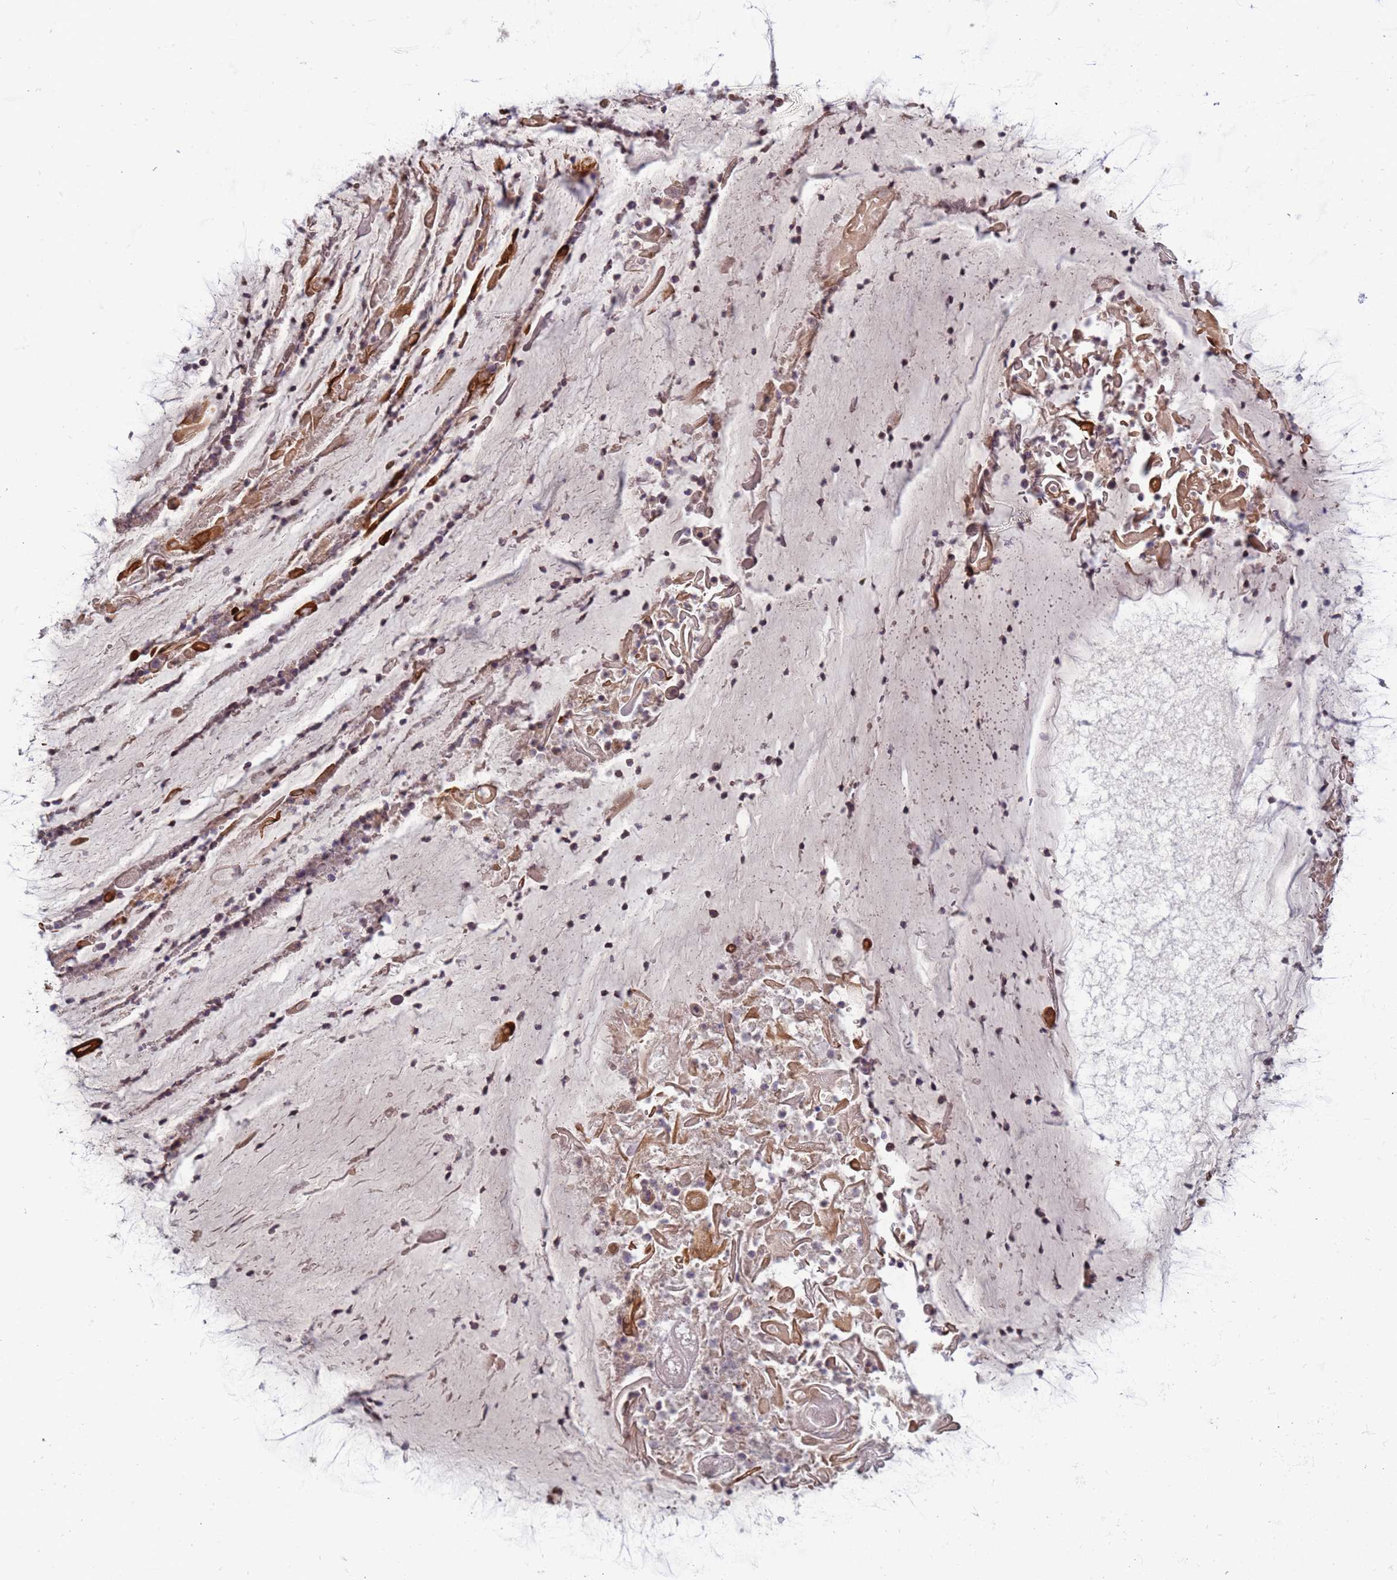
{"staining": {"intensity": "weak", "quantity": ">75%", "location": "cytoplasmic/membranous"}, "tissue": "adipose tissue", "cell_type": "Adipocytes", "image_type": "normal", "snomed": [{"axis": "morphology", "description": "Normal tissue, NOS"}, {"axis": "topography", "description": "Lymph node"}, {"axis": "topography", "description": "Cartilage tissue"}, {"axis": "topography", "description": "Bronchus"}], "caption": "This micrograph reveals immunohistochemistry (IHC) staining of unremarkable adipose tissue, with low weak cytoplasmic/membranous expression in about >75% of adipocytes.", "gene": "ELMOD2", "patient": {"sex": "male", "age": 63}}